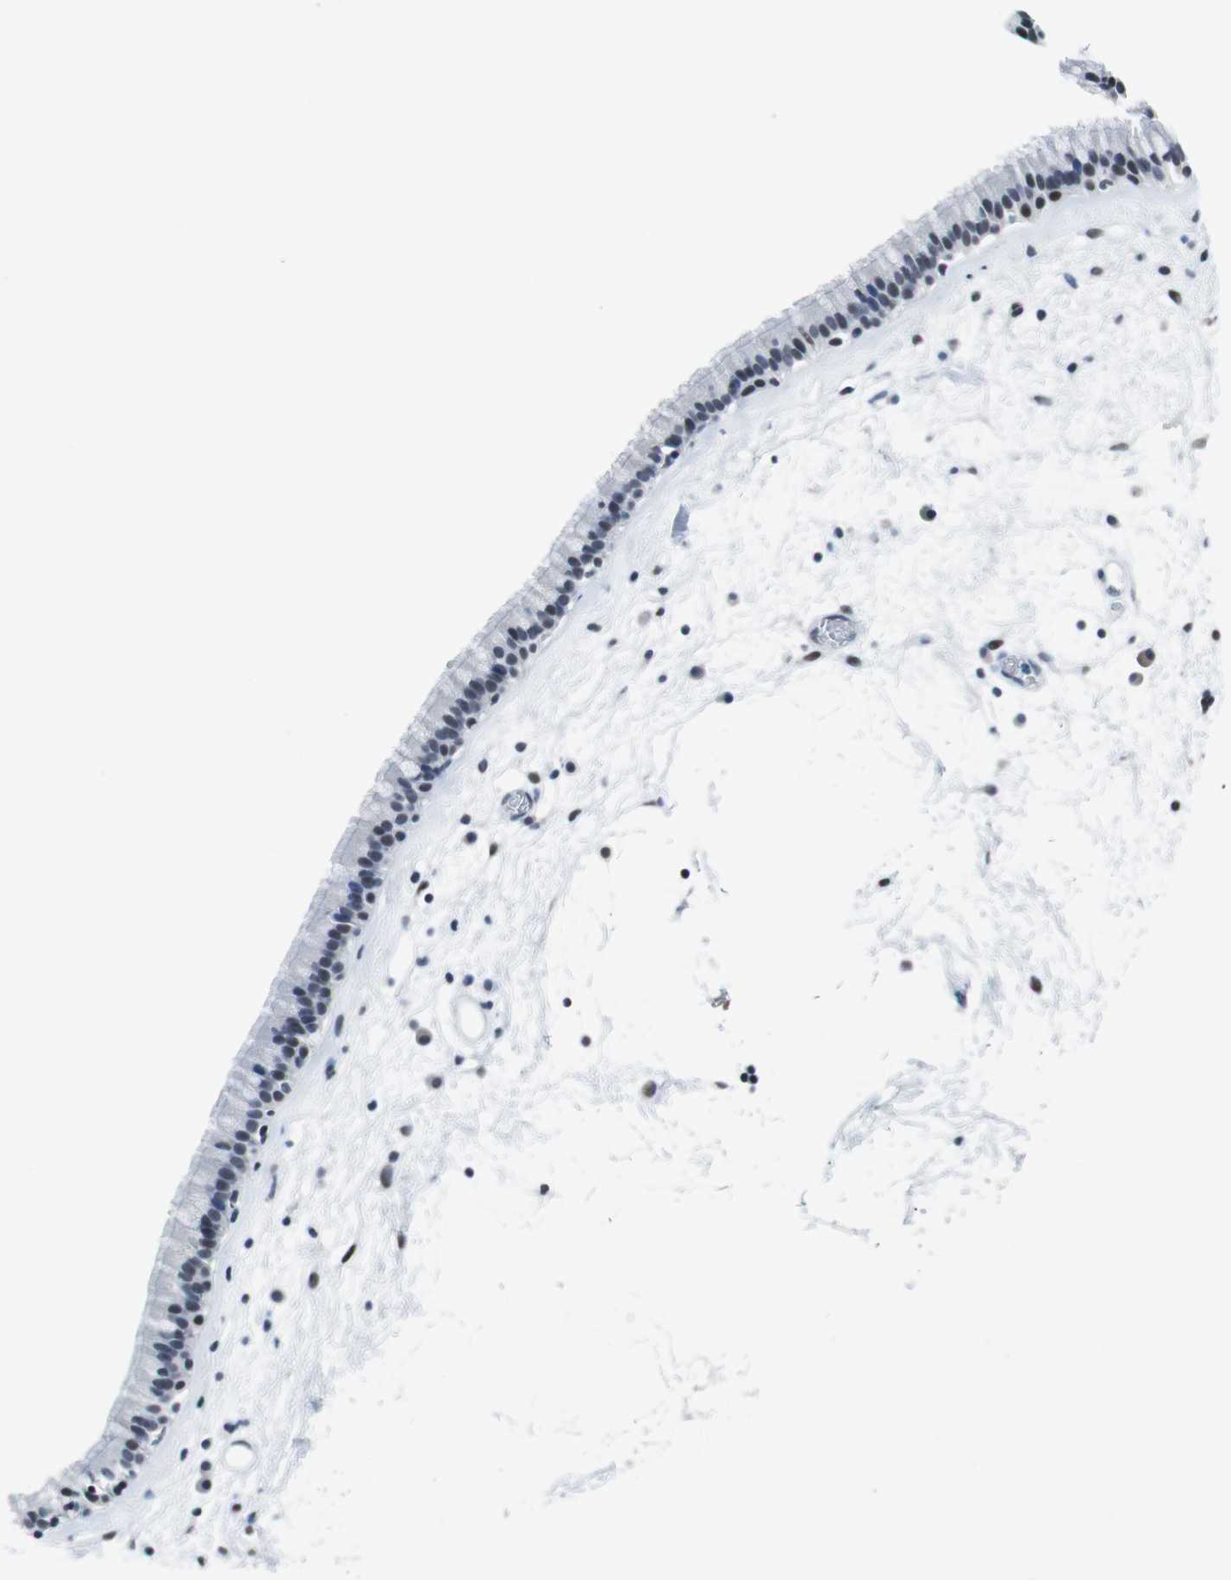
{"staining": {"intensity": "weak", "quantity": "<25%", "location": "nuclear"}, "tissue": "nasopharynx", "cell_type": "Respiratory epithelial cells", "image_type": "normal", "snomed": [{"axis": "morphology", "description": "Normal tissue, NOS"}, {"axis": "morphology", "description": "Inflammation, NOS"}, {"axis": "topography", "description": "Nasopharynx"}], "caption": "Immunohistochemical staining of normal nasopharynx demonstrates no significant expression in respiratory epithelial cells. The staining was performed using DAB to visualize the protein expression in brown, while the nuclei were stained in blue with hematoxylin (Magnification: 20x).", "gene": "HDAC3", "patient": {"sex": "male", "age": 48}}